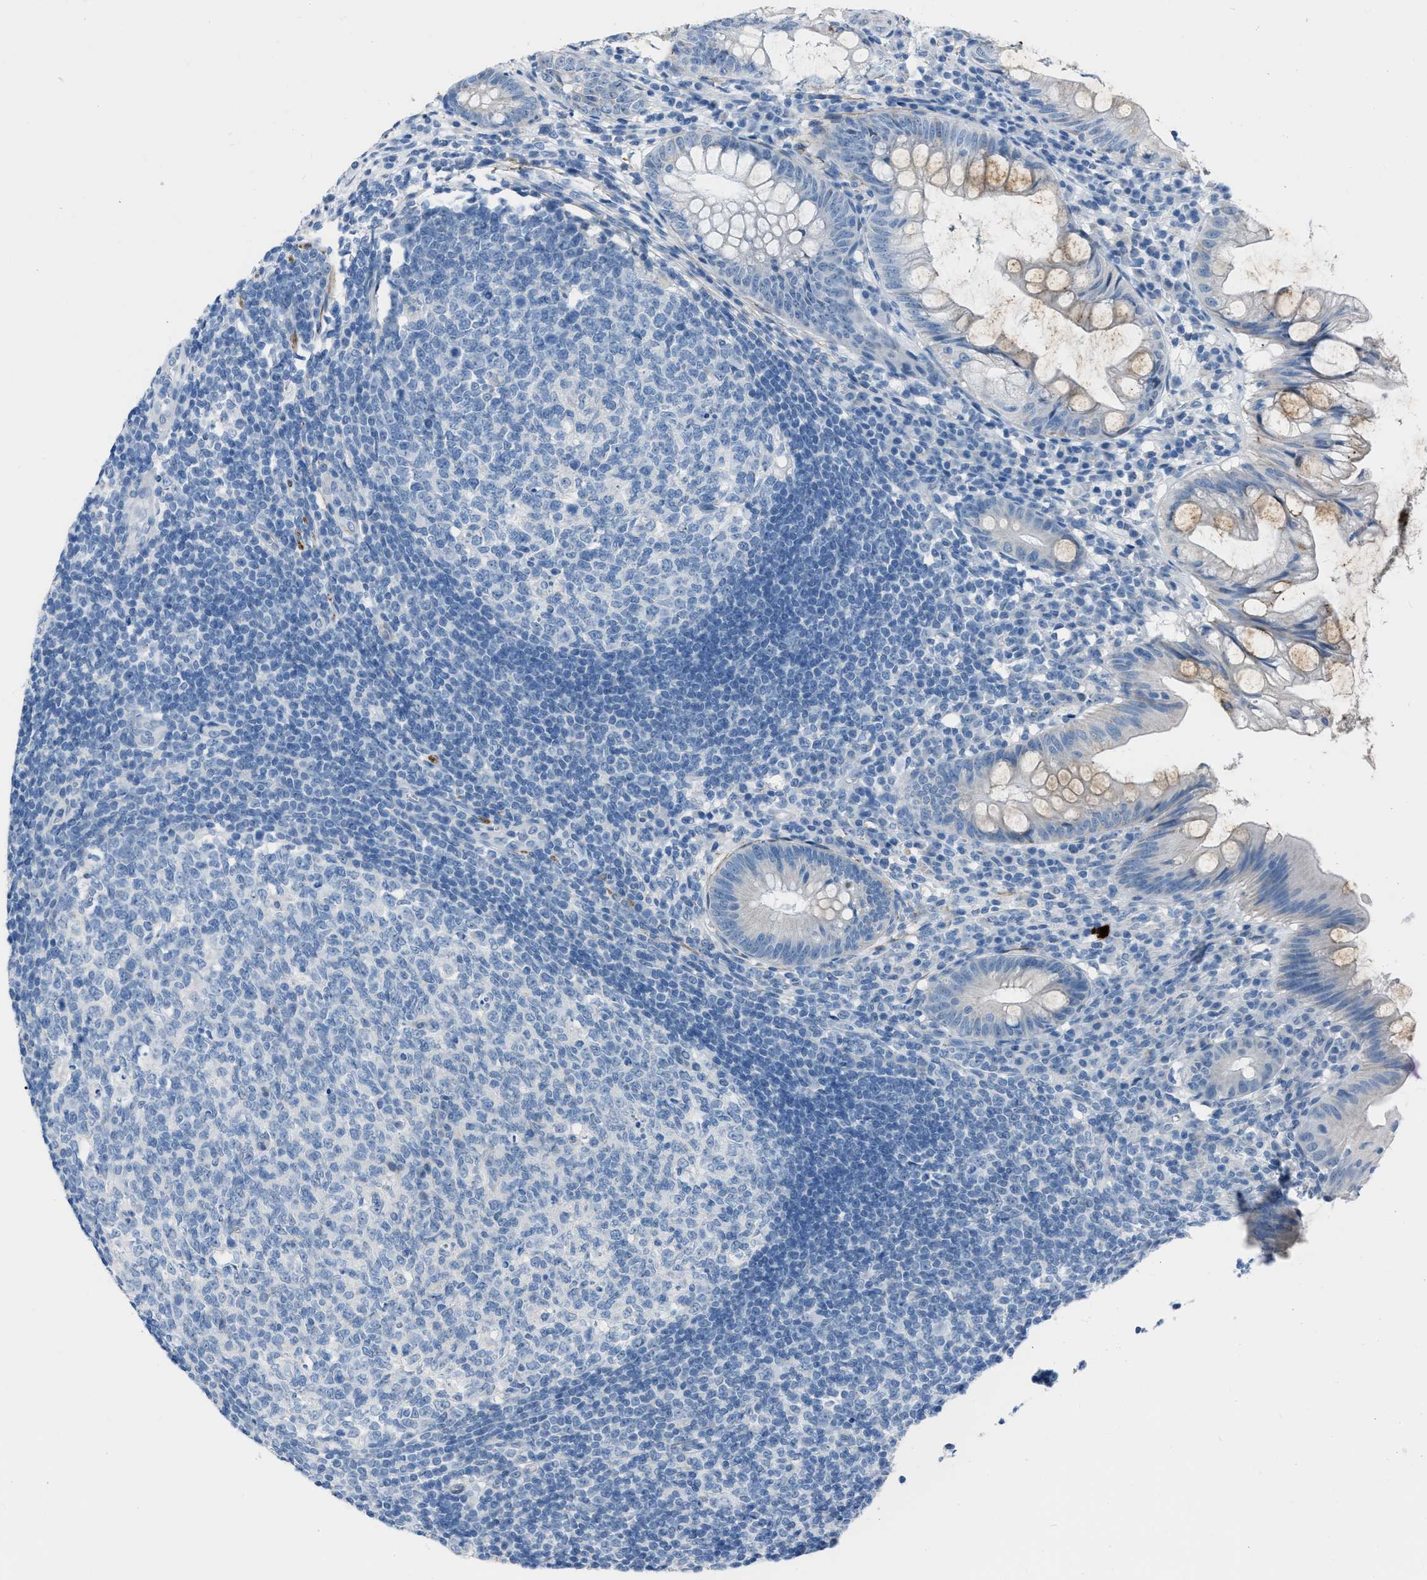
{"staining": {"intensity": "weak", "quantity": "<25%", "location": "cytoplasmic/membranous"}, "tissue": "appendix", "cell_type": "Glandular cells", "image_type": "normal", "snomed": [{"axis": "morphology", "description": "Normal tissue, NOS"}, {"axis": "topography", "description": "Appendix"}], "caption": "The immunohistochemistry image has no significant positivity in glandular cells of appendix. (Brightfield microscopy of DAB IHC at high magnification).", "gene": "SPATC1L", "patient": {"sex": "male", "age": 56}}